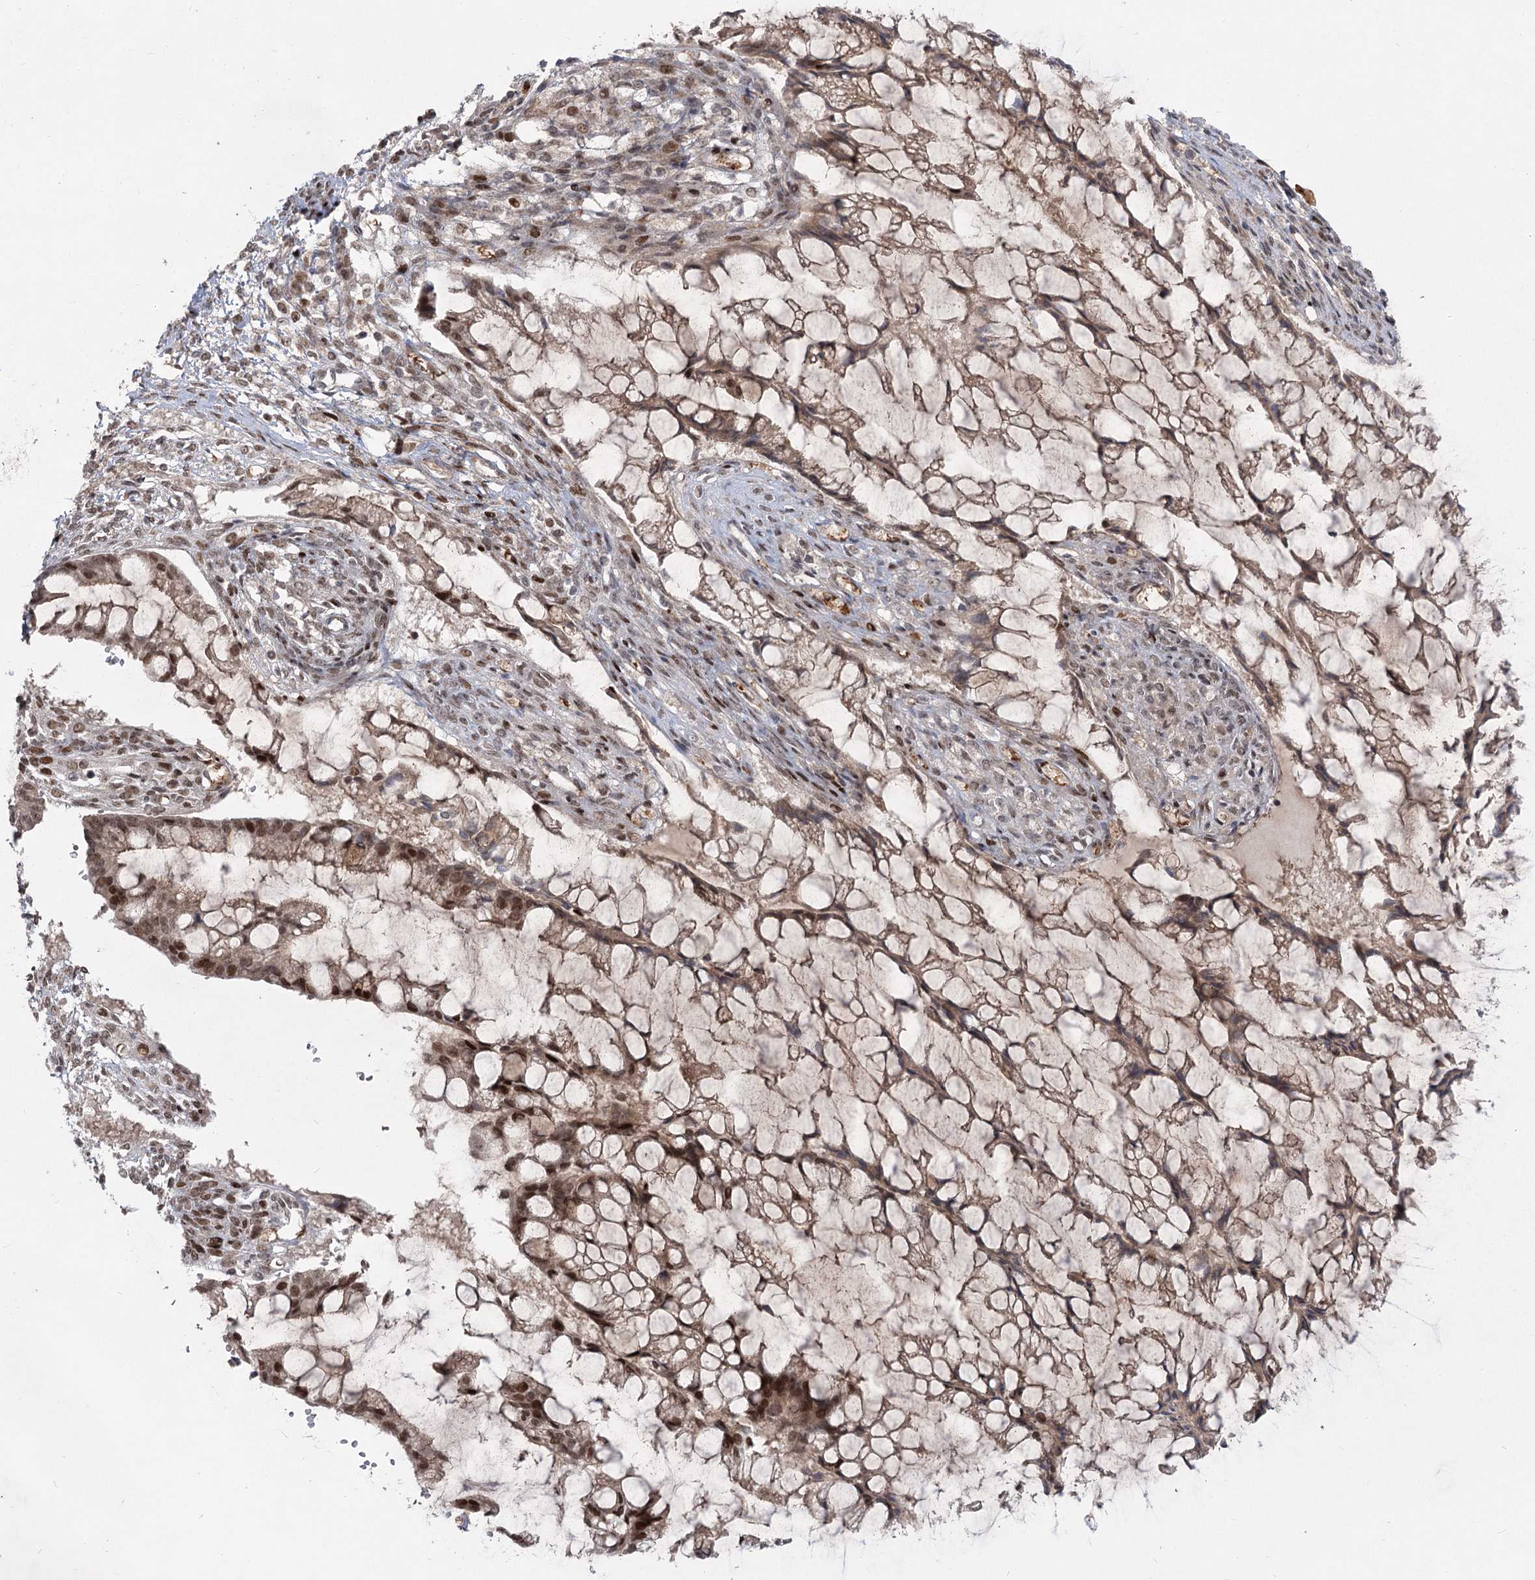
{"staining": {"intensity": "moderate", "quantity": ">75%", "location": "nuclear"}, "tissue": "ovarian cancer", "cell_type": "Tumor cells", "image_type": "cancer", "snomed": [{"axis": "morphology", "description": "Cystadenocarcinoma, mucinous, NOS"}, {"axis": "topography", "description": "Ovary"}], "caption": "Immunohistochemistry (IHC) histopathology image of neoplastic tissue: human ovarian cancer stained using immunohistochemistry reveals medium levels of moderate protein expression localized specifically in the nuclear of tumor cells, appearing as a nuclear brown color.", "gene": "HELQ", "patient": {"sex": "female", "age": 73}}